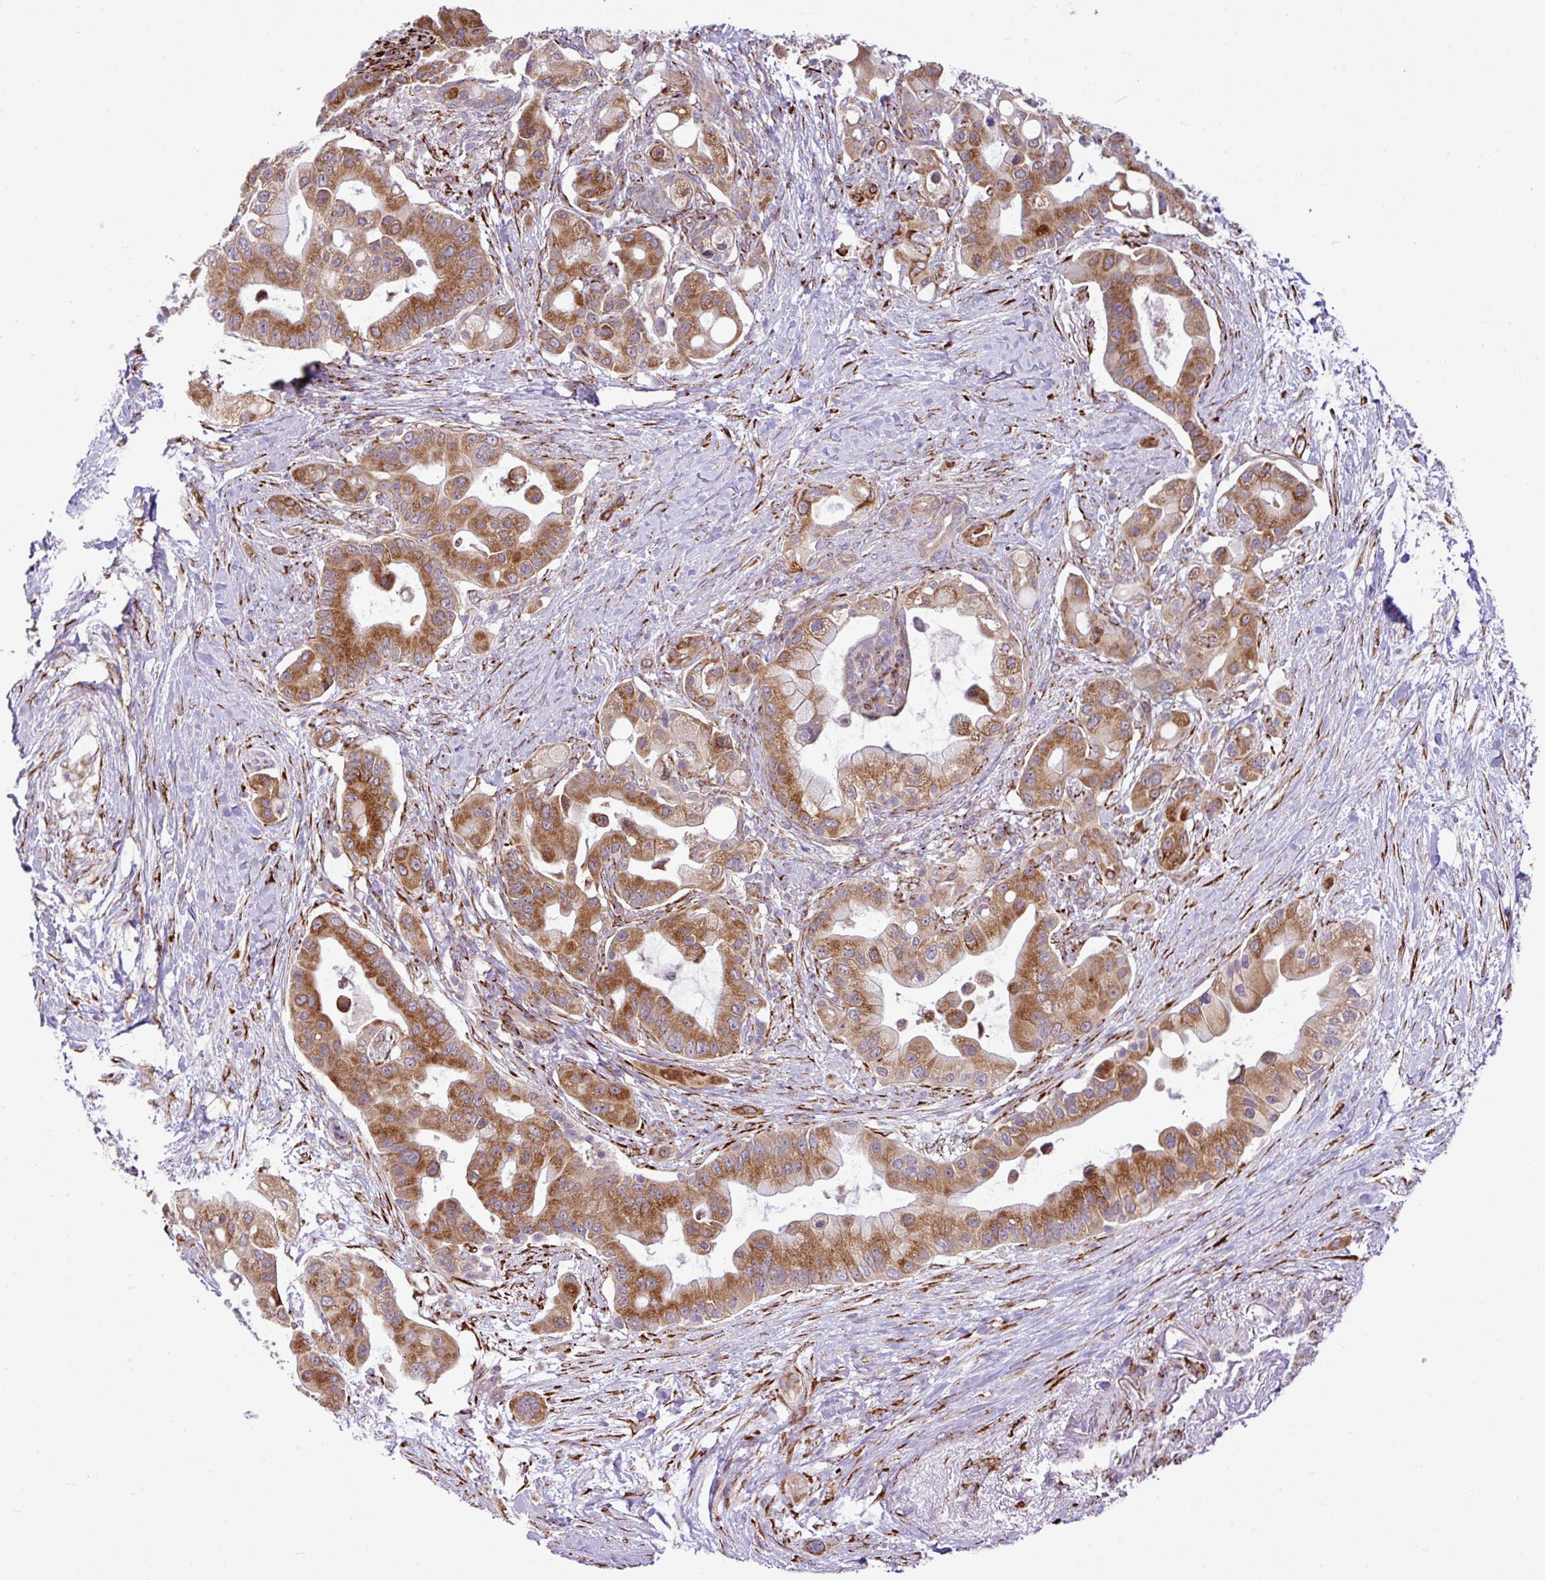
{"staining": {"intensity": "strong", "quantity": ">75%", "location": "cytoplasmic/membranous"}, "tissue": "pancreatic cancer", "cell_type": "Tumor cells", "image_type": "cancer", "snomed": [{"axis": "morphology", "description": "Adenocarcinoma, NOS"}, {"axis": "topography", "description": "Pancreas"}], "caption": "IHC photomicrograph of pancreatic cancer (adenocarcinoma) stained for a protein (brown), which demonstrates high levels of strong cytoplasmic/membranous positivity in about >75% of tumor cells.", "gene": "CFAP97", "patient": {"sex": "male", "age": 57}}